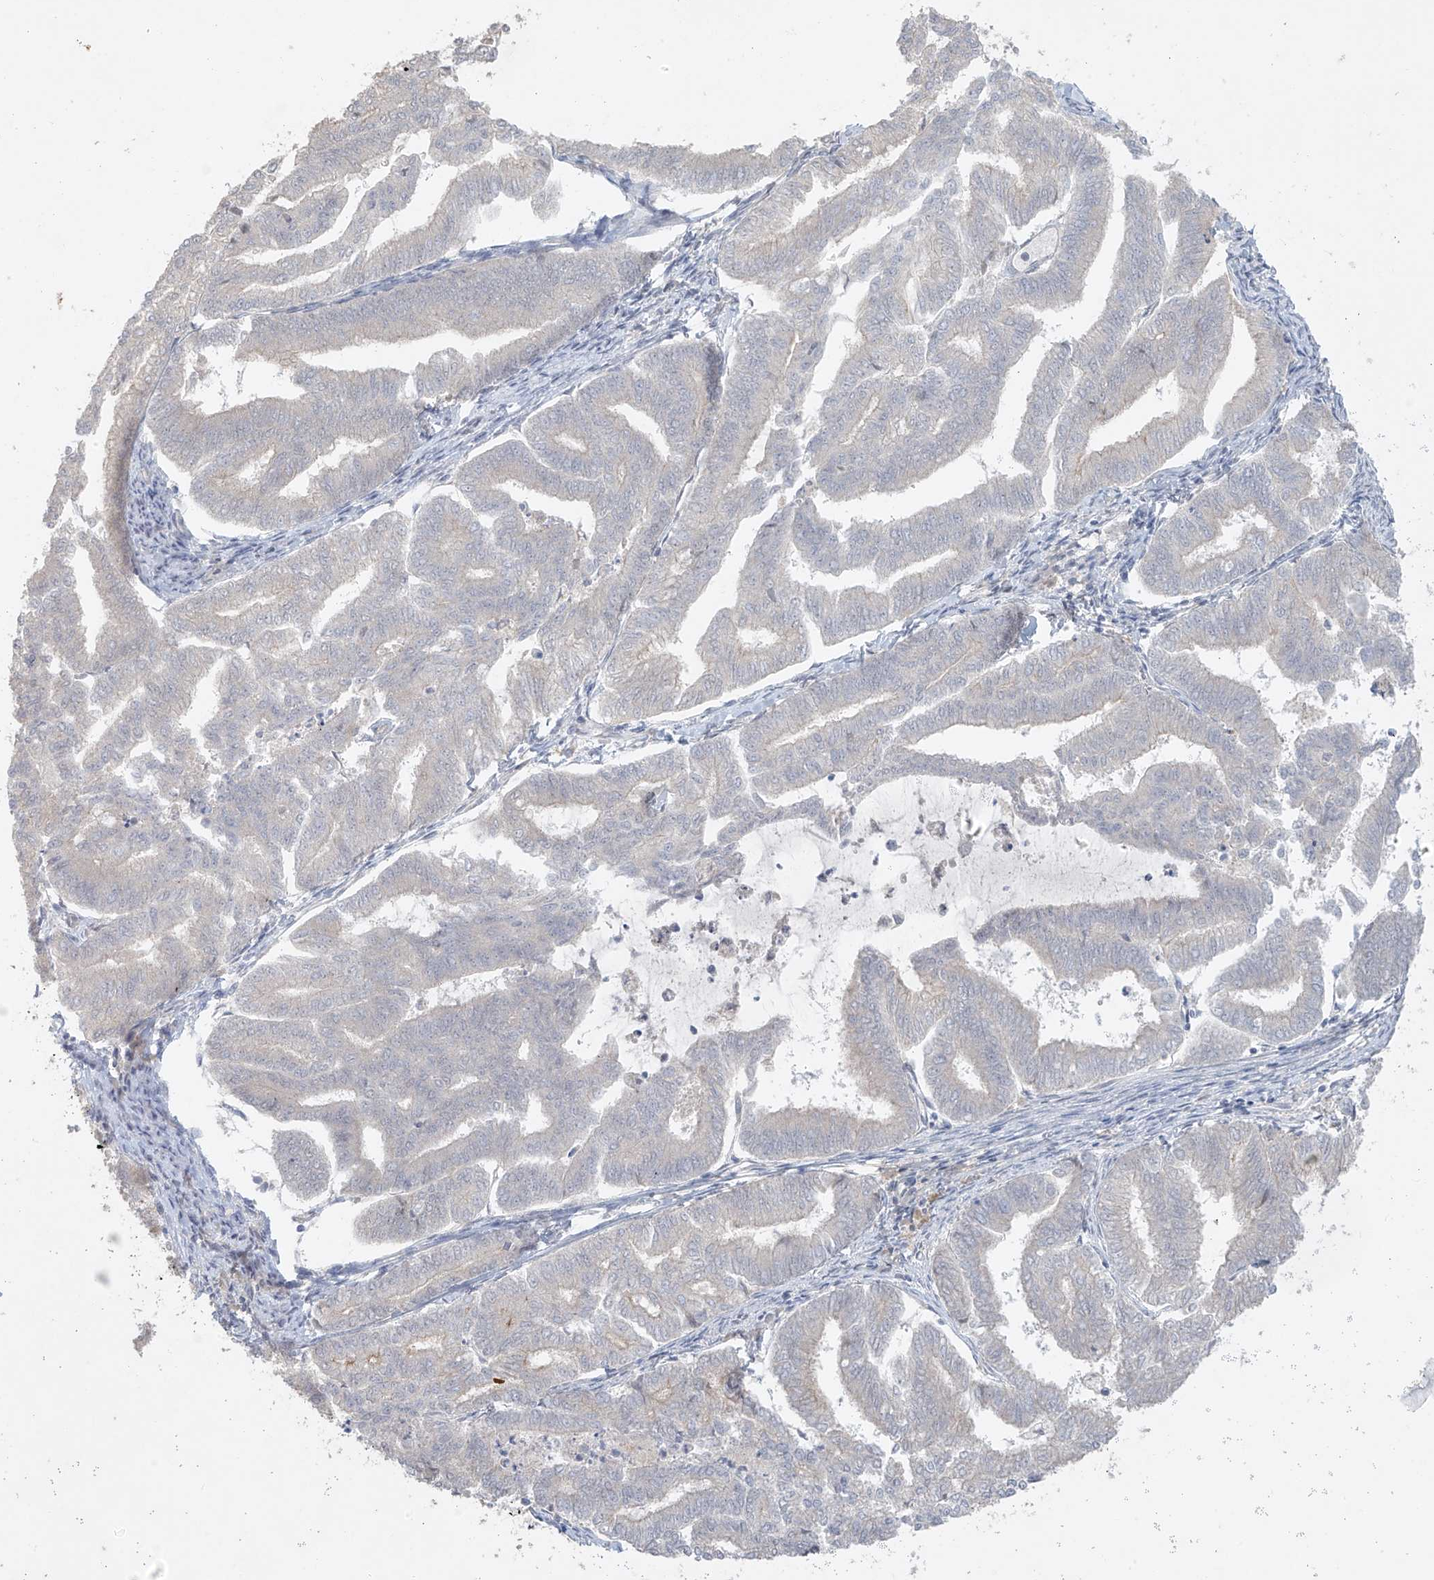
{"staining": {"intensity": "negative", "quantity": "none", "location": "none"}, "tissue": "endometrial cancer", "cell_type": "Tumor cells", "image_type": "cancer", "snomed": [{"axis": "morphology", "description": "Adenocarcinoma, NOS"}, {"axis": "topography", "description": "Endometrium"}], "caption": "Immunohistochemistry of human endometrial adenocarcinoma reveals no positivity in tumor cells.", "gene": "ANGEL2", "patient": {"sex": "female", "age": 79}}